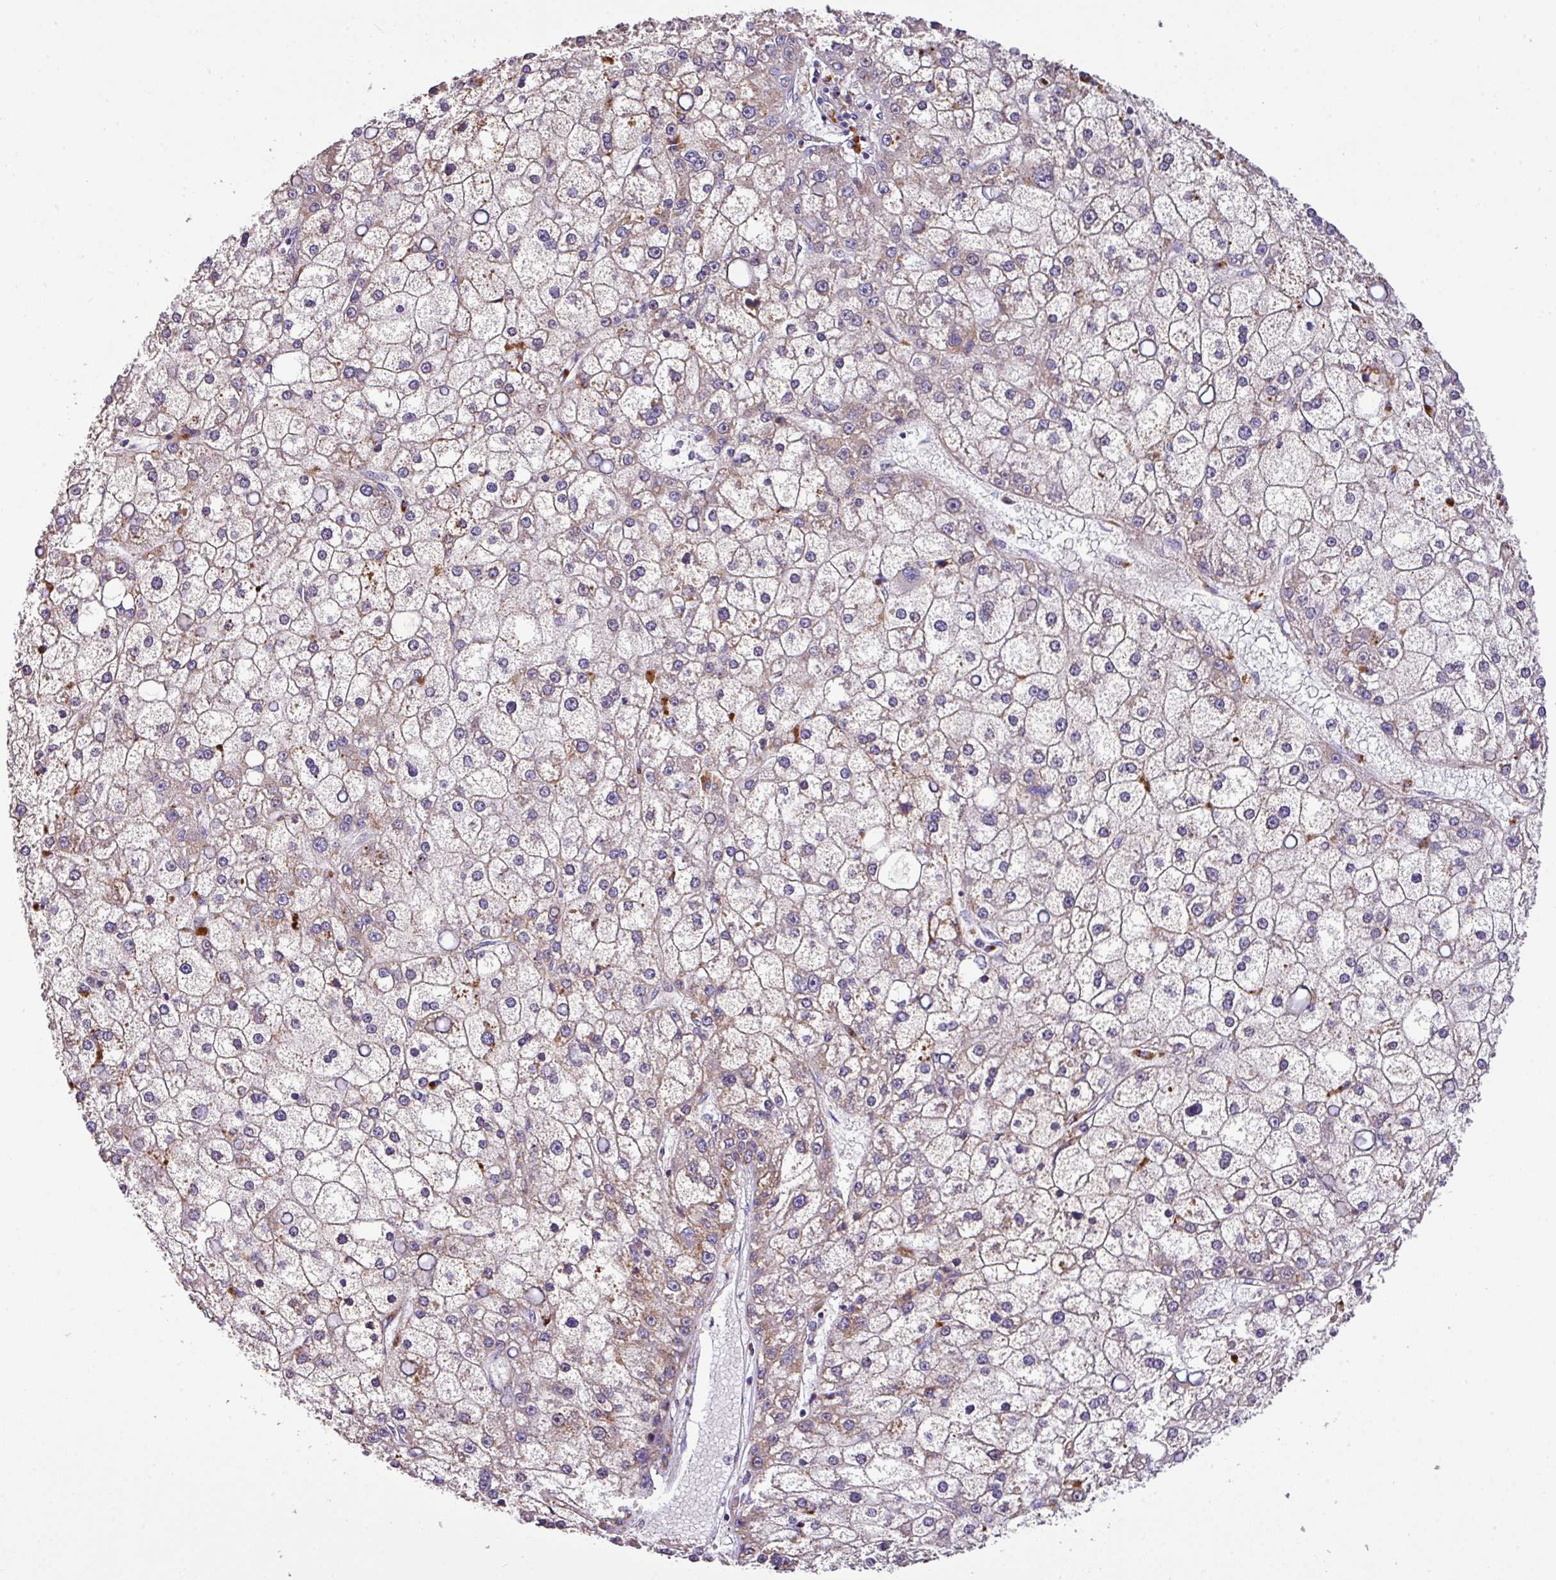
{"staining": {"intensity": "moderate", "quantity": "<25%", "location": "cytoplasmic/membranous"}, "tissue": "liver cancer", "cell_type": "Tumor cells", "image_type": "cancer", "snomed": [{"axis": "morphology", "description": "Carcinoma, Hepatocellular, NOS"}, {"axis": "topography", "description": "Liver"}], "caption": "Tumor cells exhibit moderate cytoplasmic/membranous positivity in about <25% of cells in liver cancer.", "gene": "ANXA2R", "patient": {"sex": "male", "age": 67}}